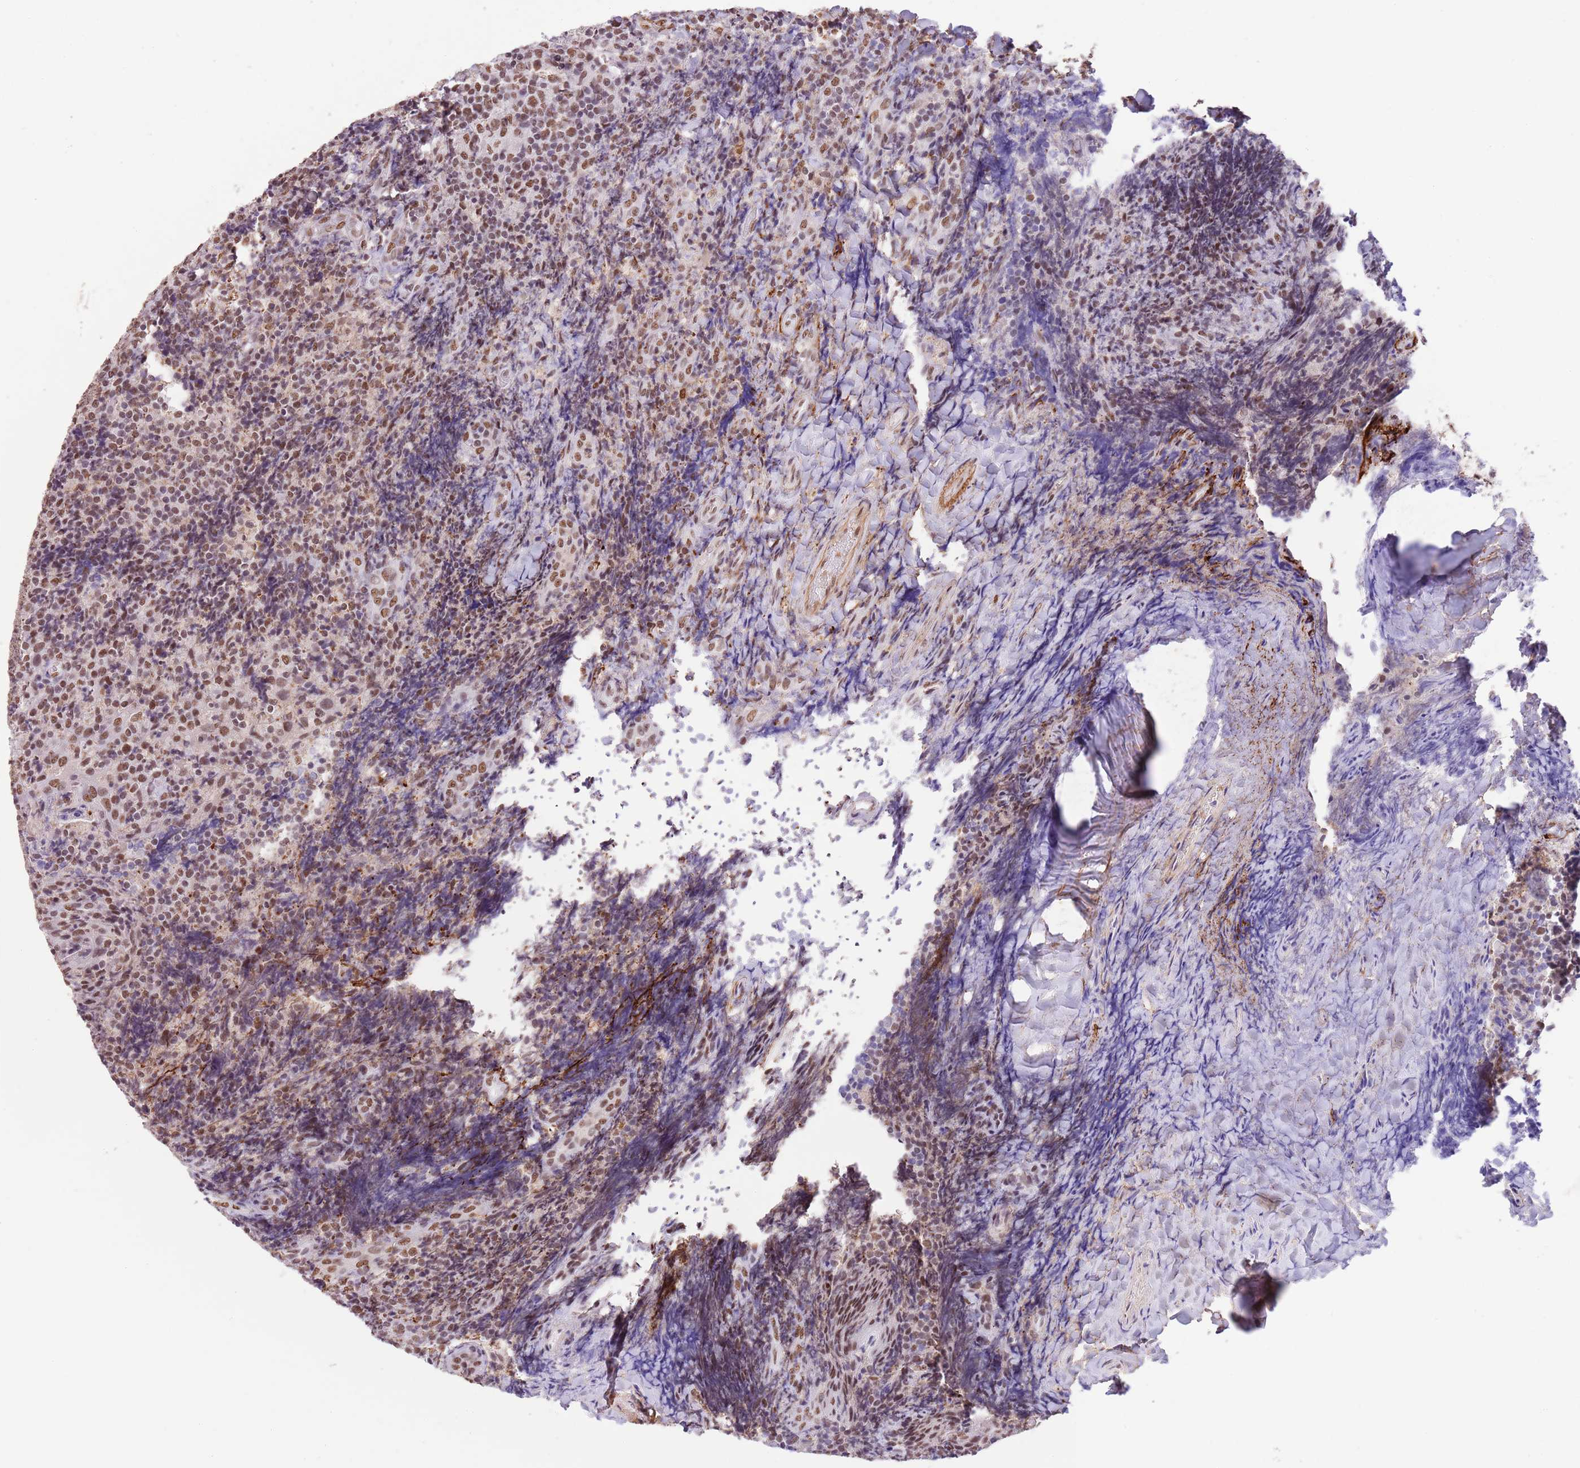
{"staining": {"intensity": "moderate", "quantity": ">75%", "location": "nuclear"}, "tissue": "tonsil", "cell_type": "Germinal center cells", "image_type": "normal", "snomed": [{"axis": "morphology", "description": "Normal tissue, NOS"}, {"axis": "topography", "description": "Tonsil"}], "caption": "This is a photomicrograph of IHC staining of unremarkable tonsil, which shows moderate positivity in the nuclear of germinal center cells.", "gene": "TRIM32", "patient": {"sex": "female", "age": 10}}